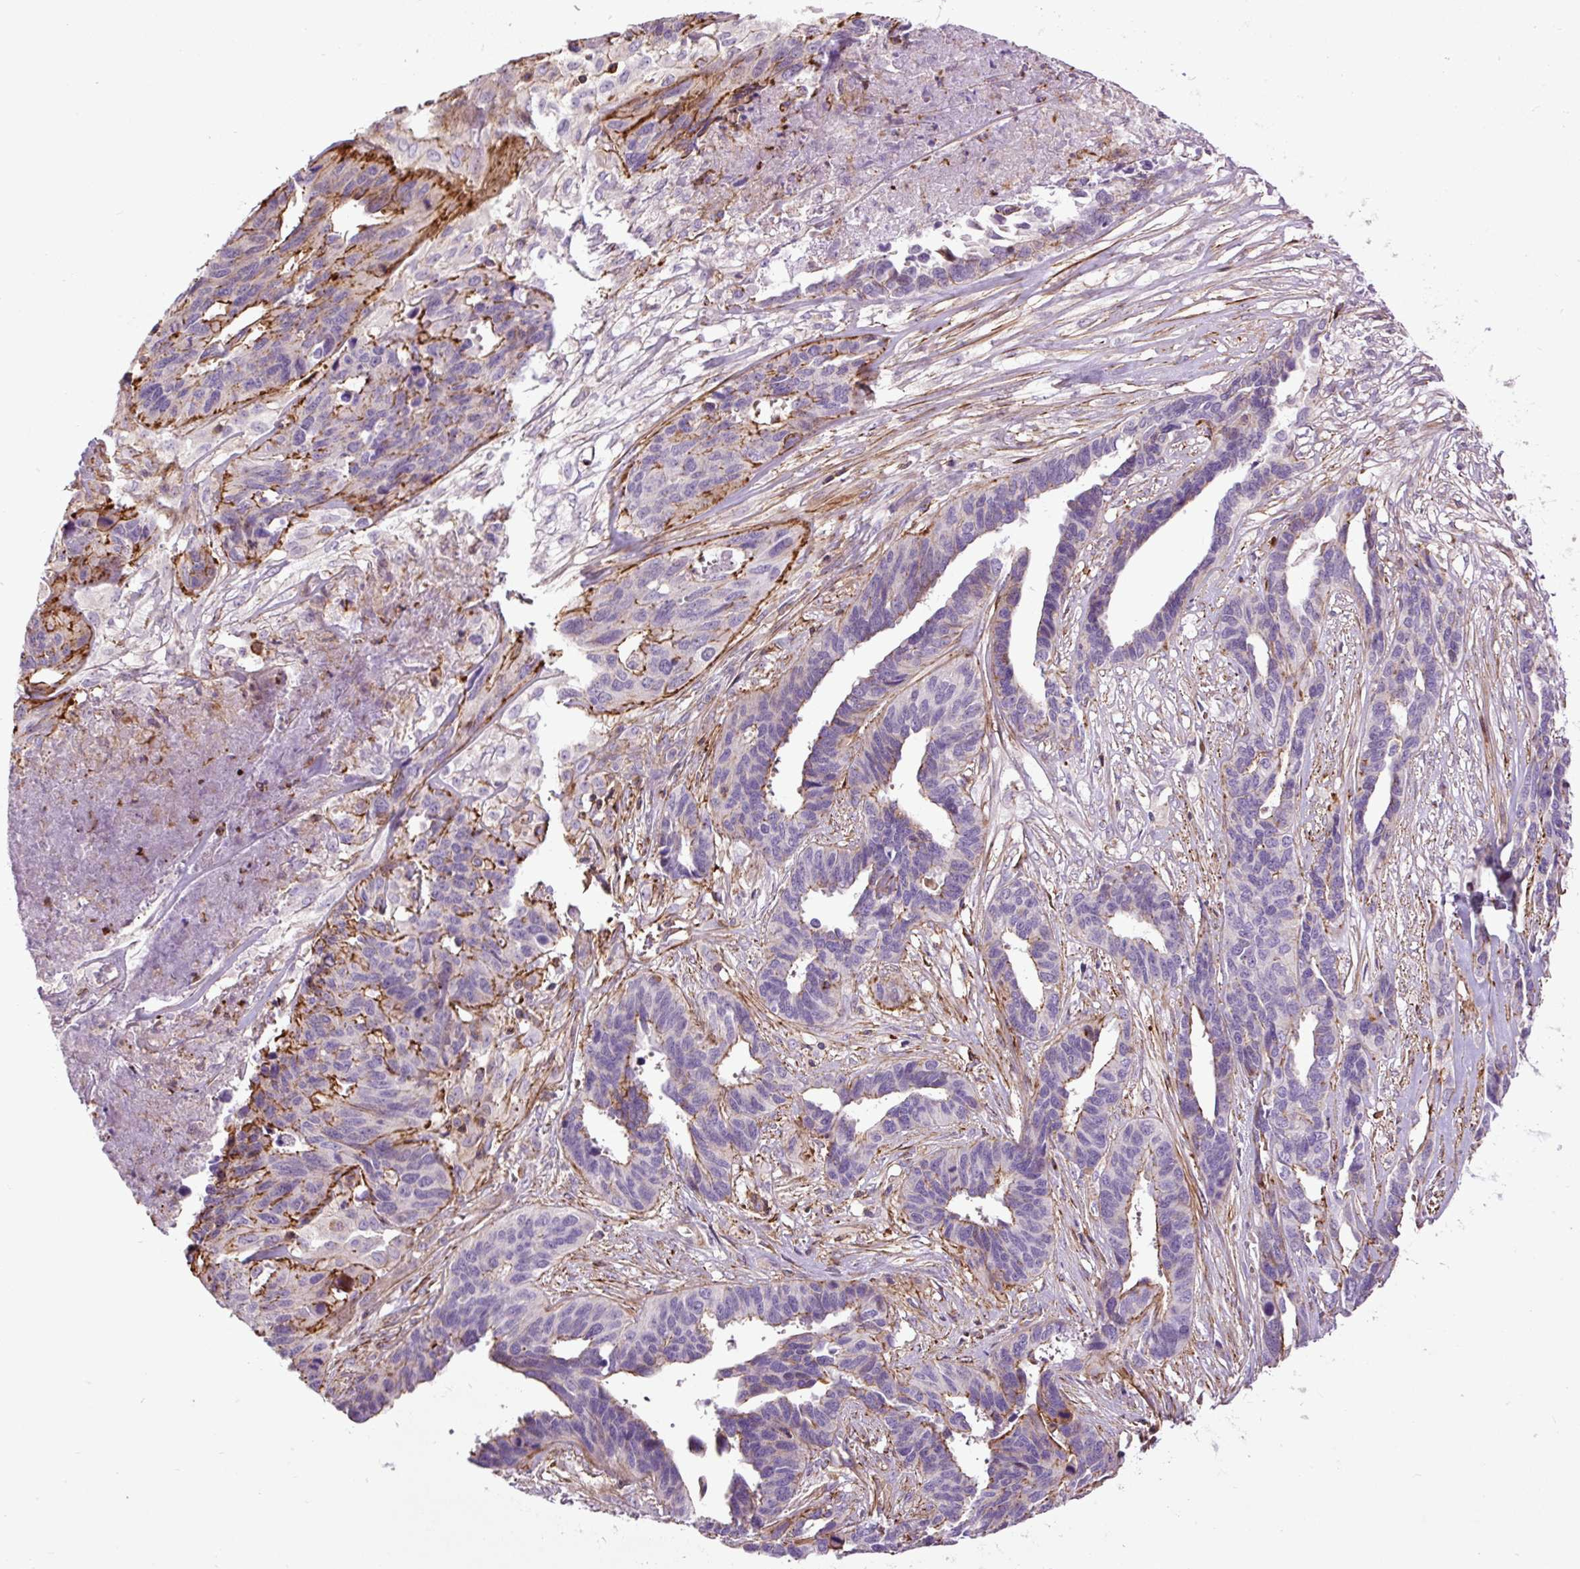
{"staining": {"intensity": "moderate", "quantity": "<25%", "location": "cytoplasmic/membranous"}, "tissue": "ovarian cancer", "cell_type": "Tumor cells", "image_type": "cancer", "snomed": [{"axis": "morphology", "description": "Cystadenocarcinoma, serous, NOS"}, {"axis": "topography", "description": "Ovary"}], "caption": "Ovarian cancer (serous cystadenocarcinoma) stained with a protein marker displays moderate staining in tumor cells.", "gene": "ZNF197", "patient": {"sex": "female", "age": 64}}